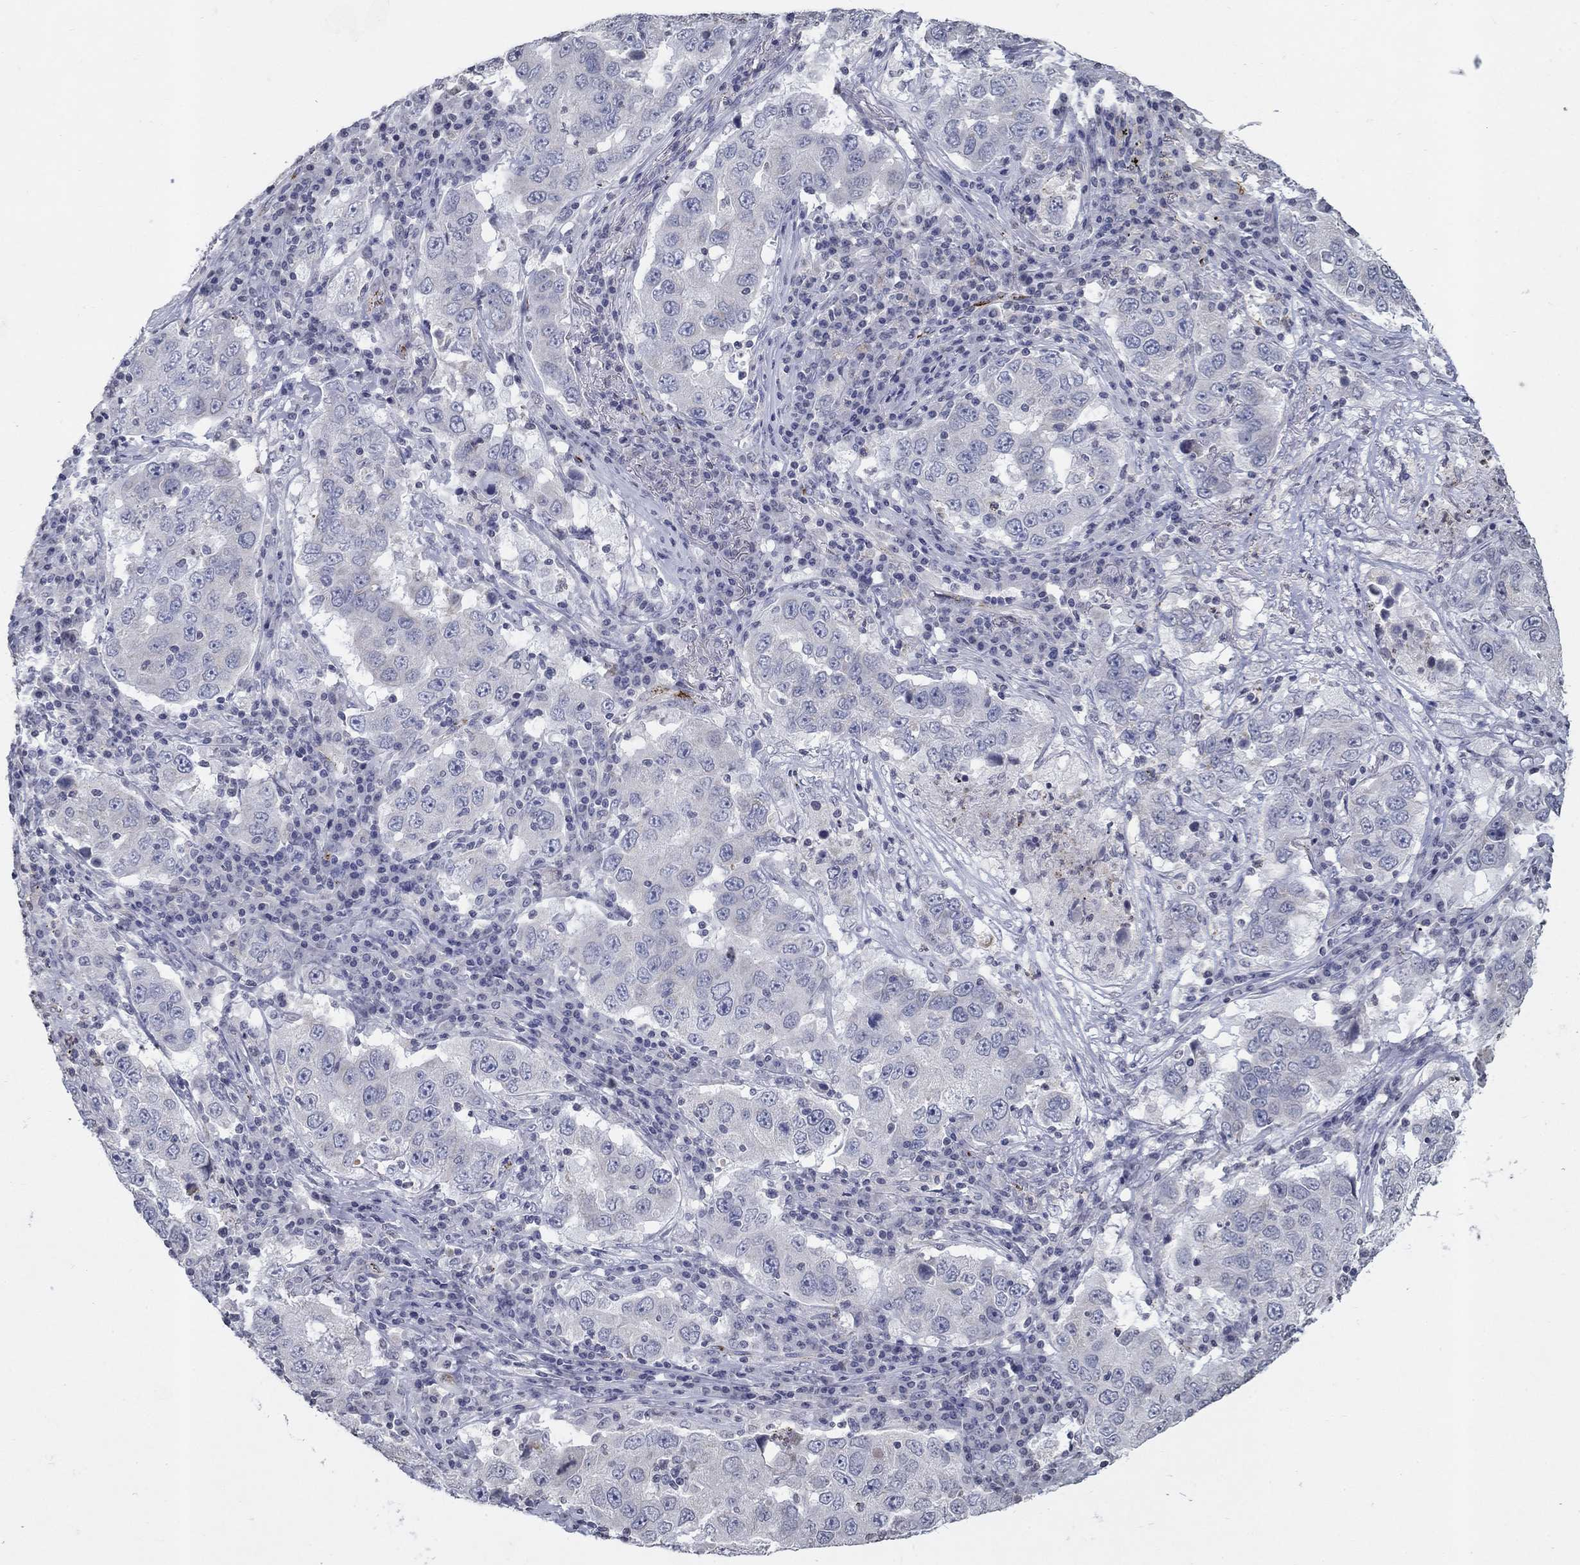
{"staining": {"intensity": "negative", "quantity": "none", "location": "none"}, "tissue": "lung cancer", "cell_type": "Tumor cells", "image_type": "cancer", "snomed": [{"axis": "morphology", "description": "Adenocarcinoma, NOS"}, {"axis": "topography", "description": "Lung"}], "caption": "DAB (3,3'-diaminobenzidine) immunohistochemical staining of lung cancer displays no significant positivity in tumor cells.", "gene": "TINAG", "patient": {"sex": "male", "age": 73}}